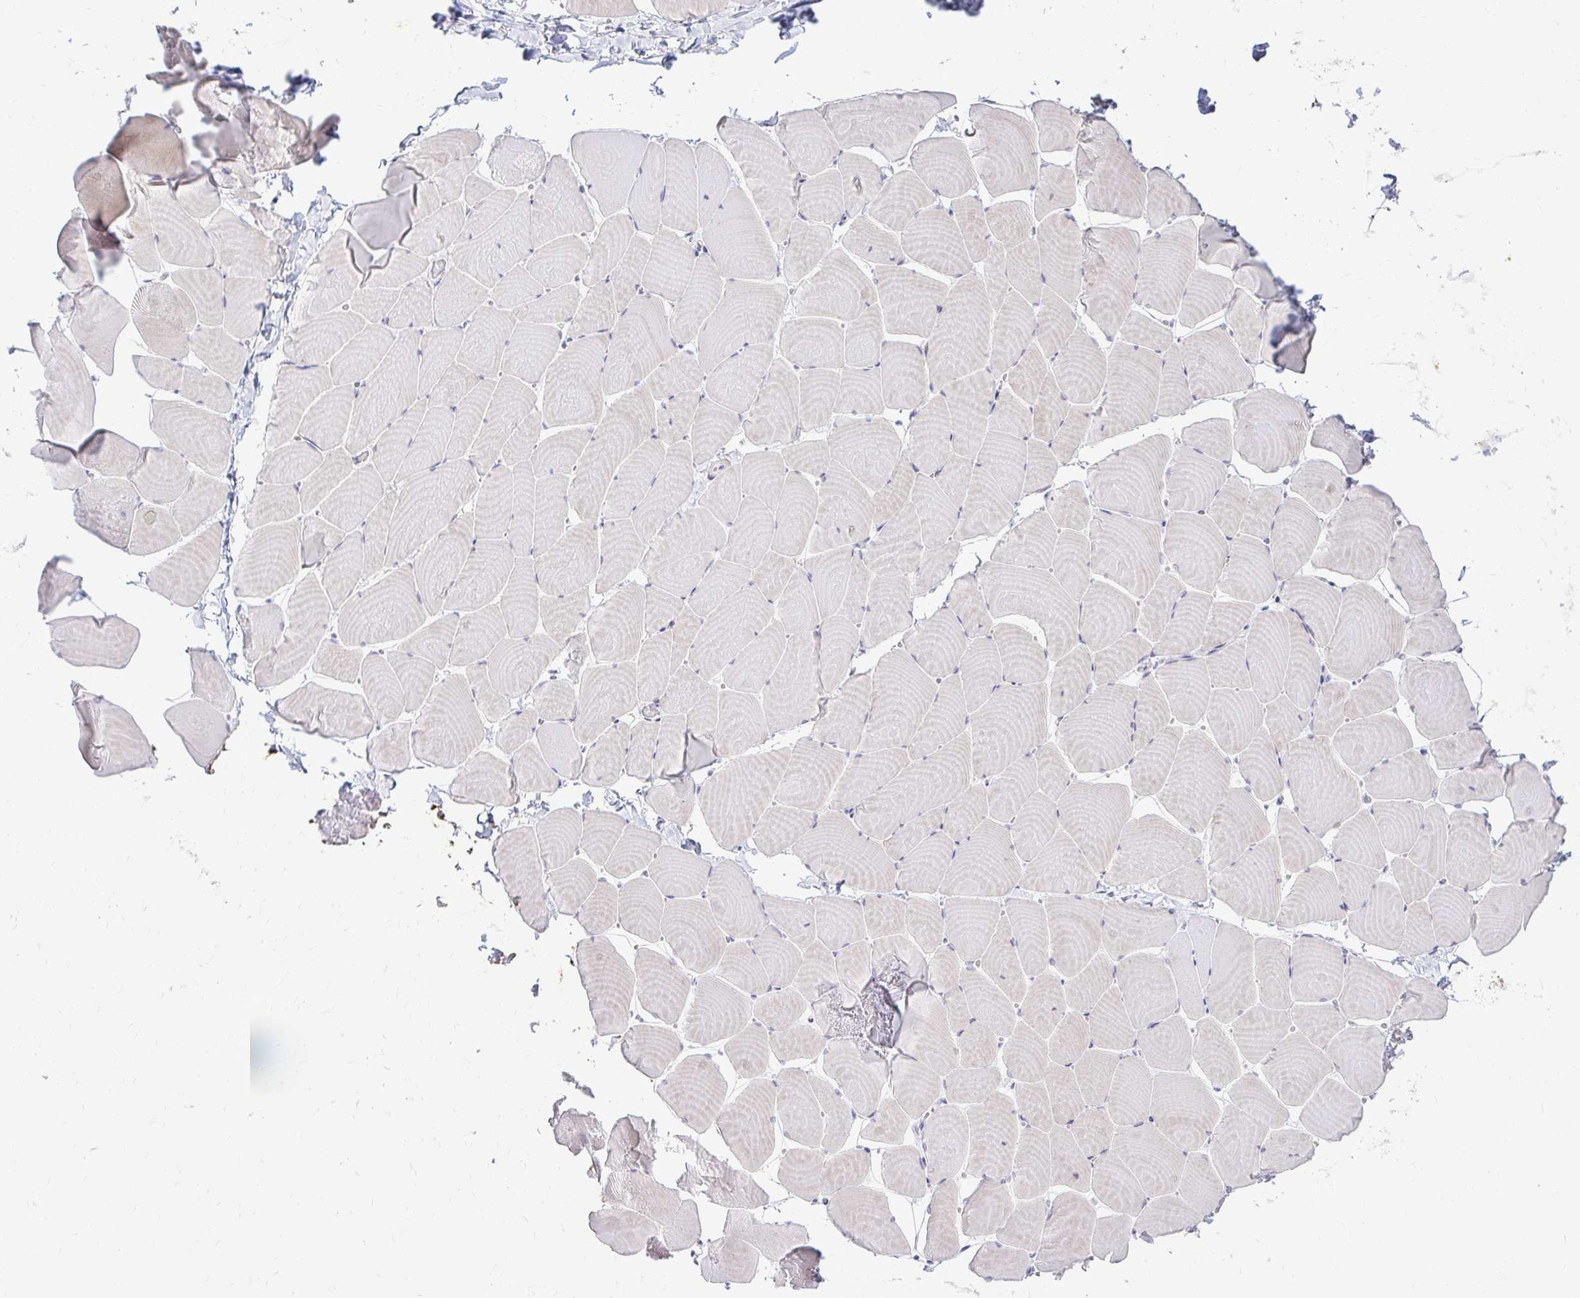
{"staining": {"intensity": "negative", "quantity": "none", "location": "none"}, "tissue": "skeletal muscle", "cell_type": "Myocytes", "image_type": "normal", "snomed": [{"axis": "morphology", "description": "Normal tissue, NOS"}, {"axis": "topography", "description": "Skeletal muscle"}], "caption": "An image of skeletal muscle stained for a protein demonstrates no brown staining in myocytes. The staining was performed using DAB to visualize the protein expression in brown, while the nuclei were stained in blue with hematoxylin (Magnification: 20x).", "gene": "DLX4", "patient": {"sex": "male", "age": 25}}